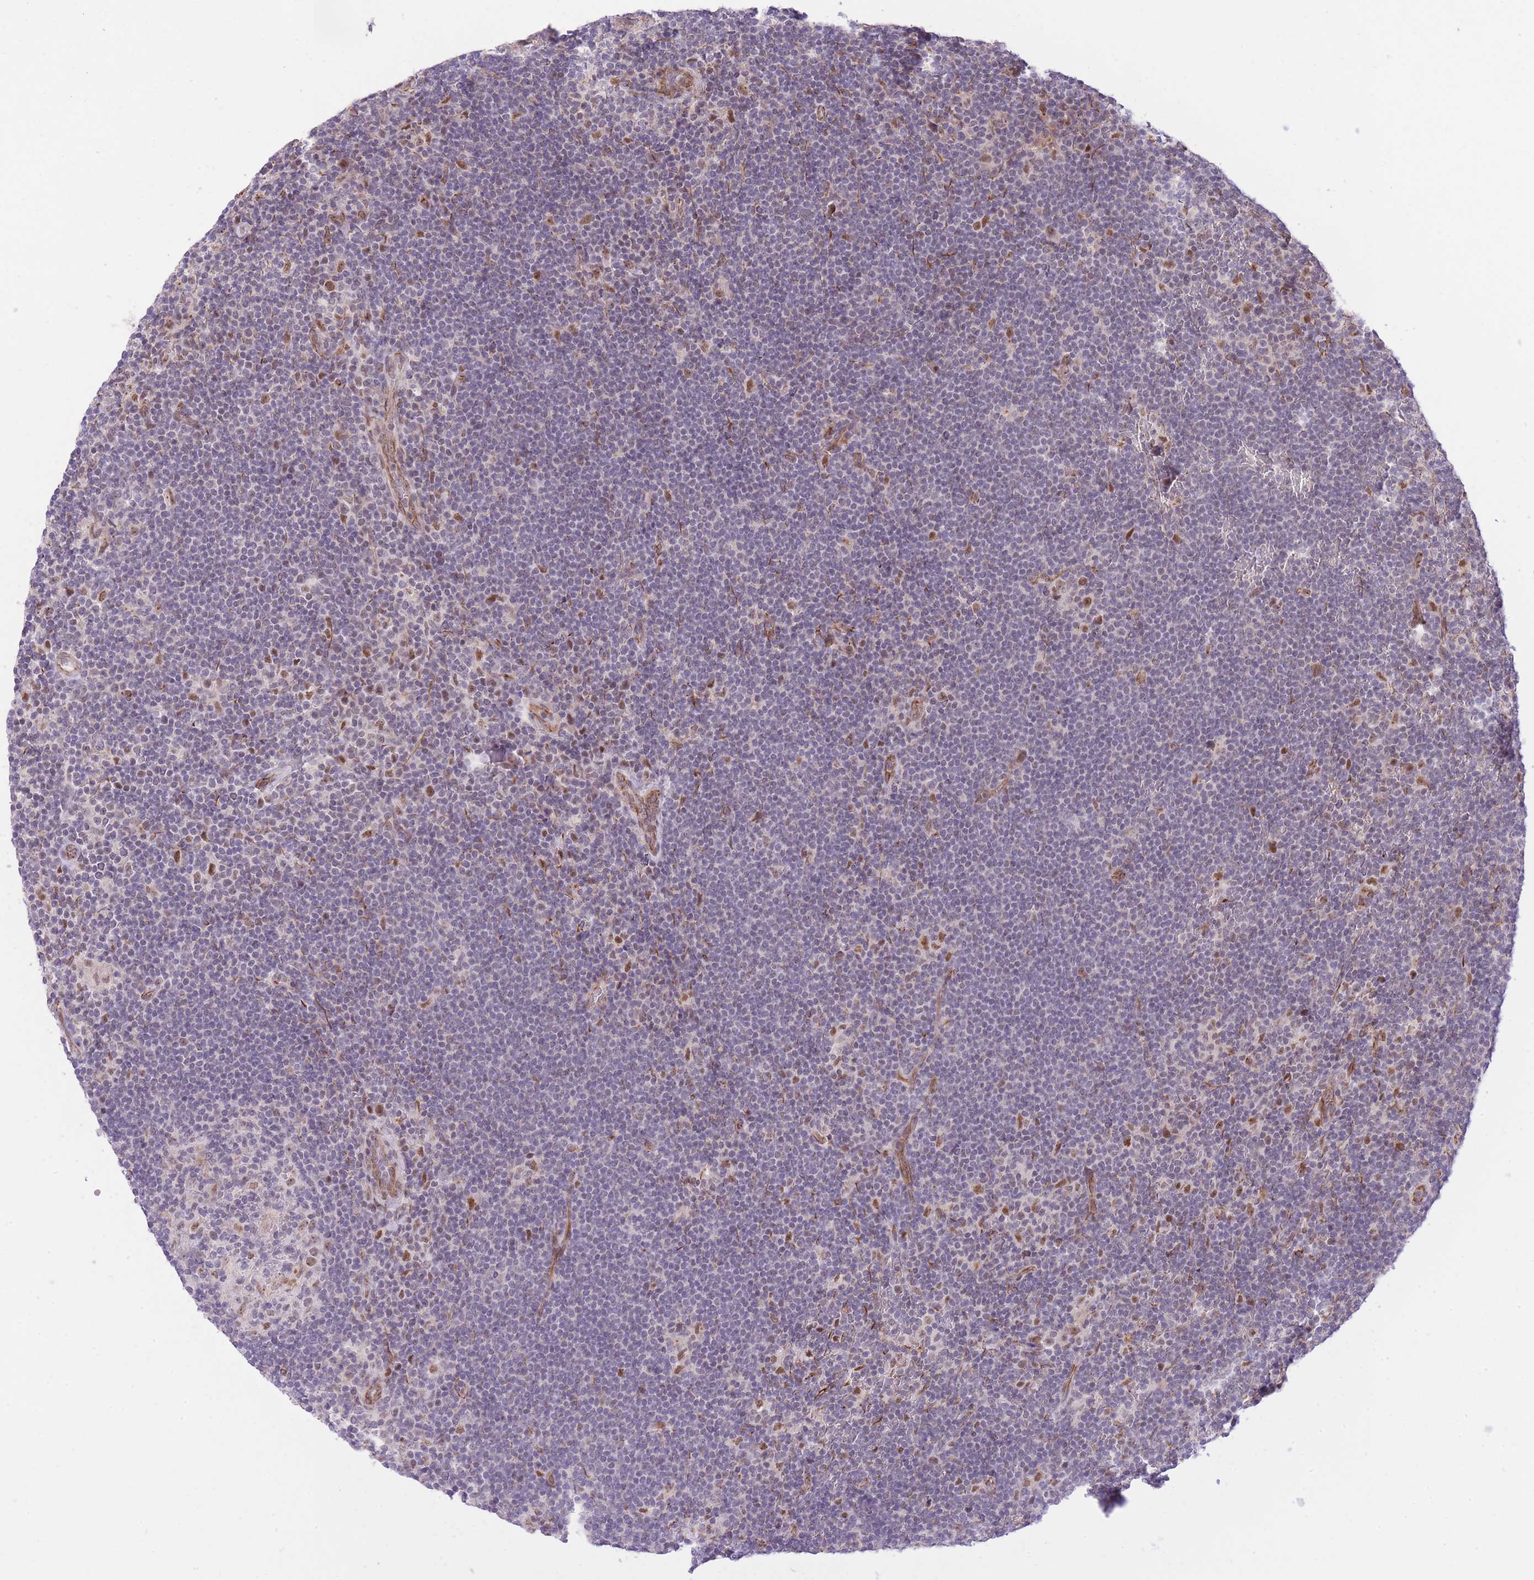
{"staining": {"intensity": "negative", "quantity": "none", "location": "none"}, "tissue": "lymphoma", "cell_type": "Tumor cells", "image_type": "cancer", "snomed": [{"axis": "morphology", "description": "Hodgkin's disease, NOS"}, {"axis": "topography", "description": "Lymph node"}], "caption": "Tumor cells are negative for brown protein staining in lymphoma.", "gene": "ELL", "patient": {"sex": "female", "age": 57}}